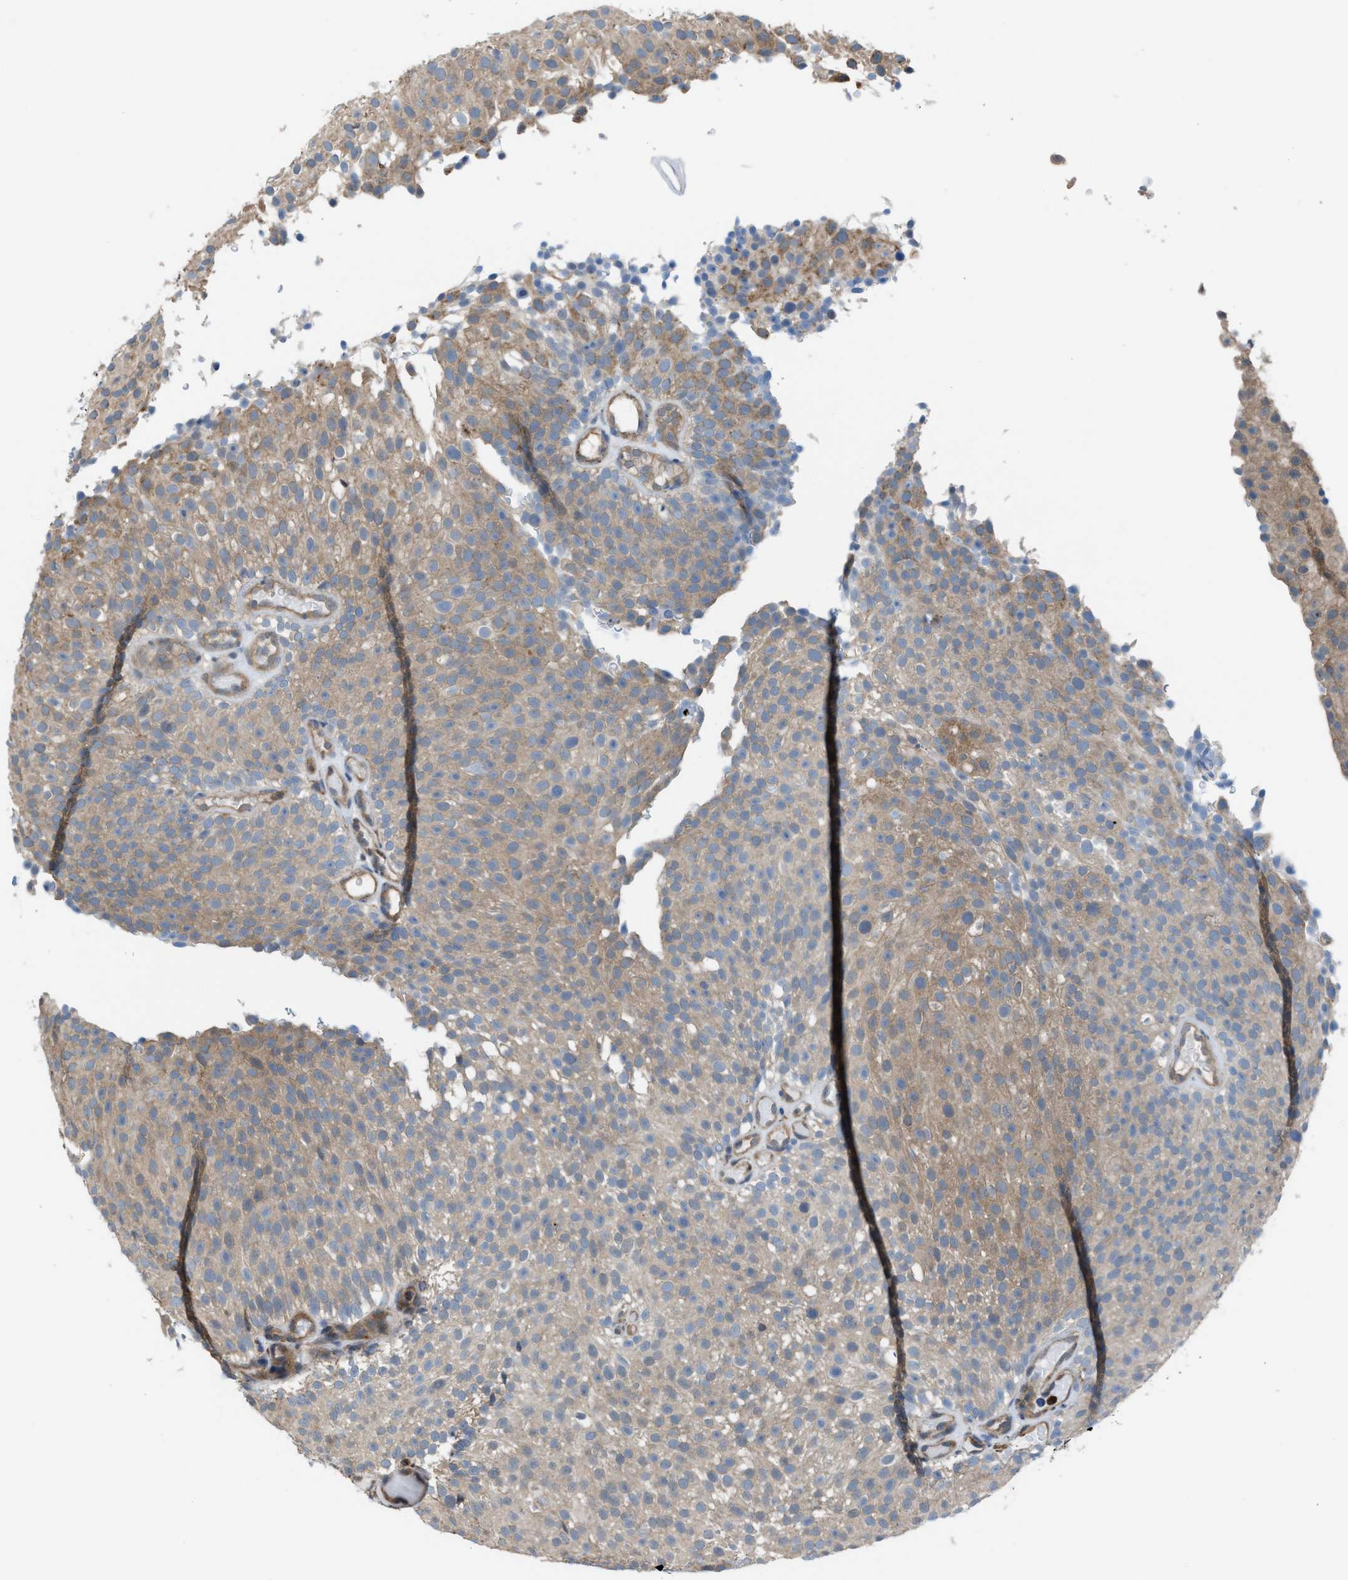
{"staining": {"intensity": "moderate", "quantity": ">75%", "location": "cytoplasmic/membranous"}, "tissue": "urothelial cancer", "cell_type": "Tumor cells", "image_type": "cancer", "snomed": [{"axis": "morphology", "description": "Urothelial carcinoma, Low grade"}, {"axis": "topography", "description": "Urinary bladder"}], "caption": "Immunohistochemistry (IHC) photomicrograph of neoplastic tissue: human urothelial cancer stained using immunohistochemistry reveals medium levels of moderate protein expression localized specifically in the cytoplasmic/membranous of tumor cells, appearing as a cytoplasmic/membranous brown color.", "gene": "PLAA", "patient": {"sex": "male", "age": 78}}